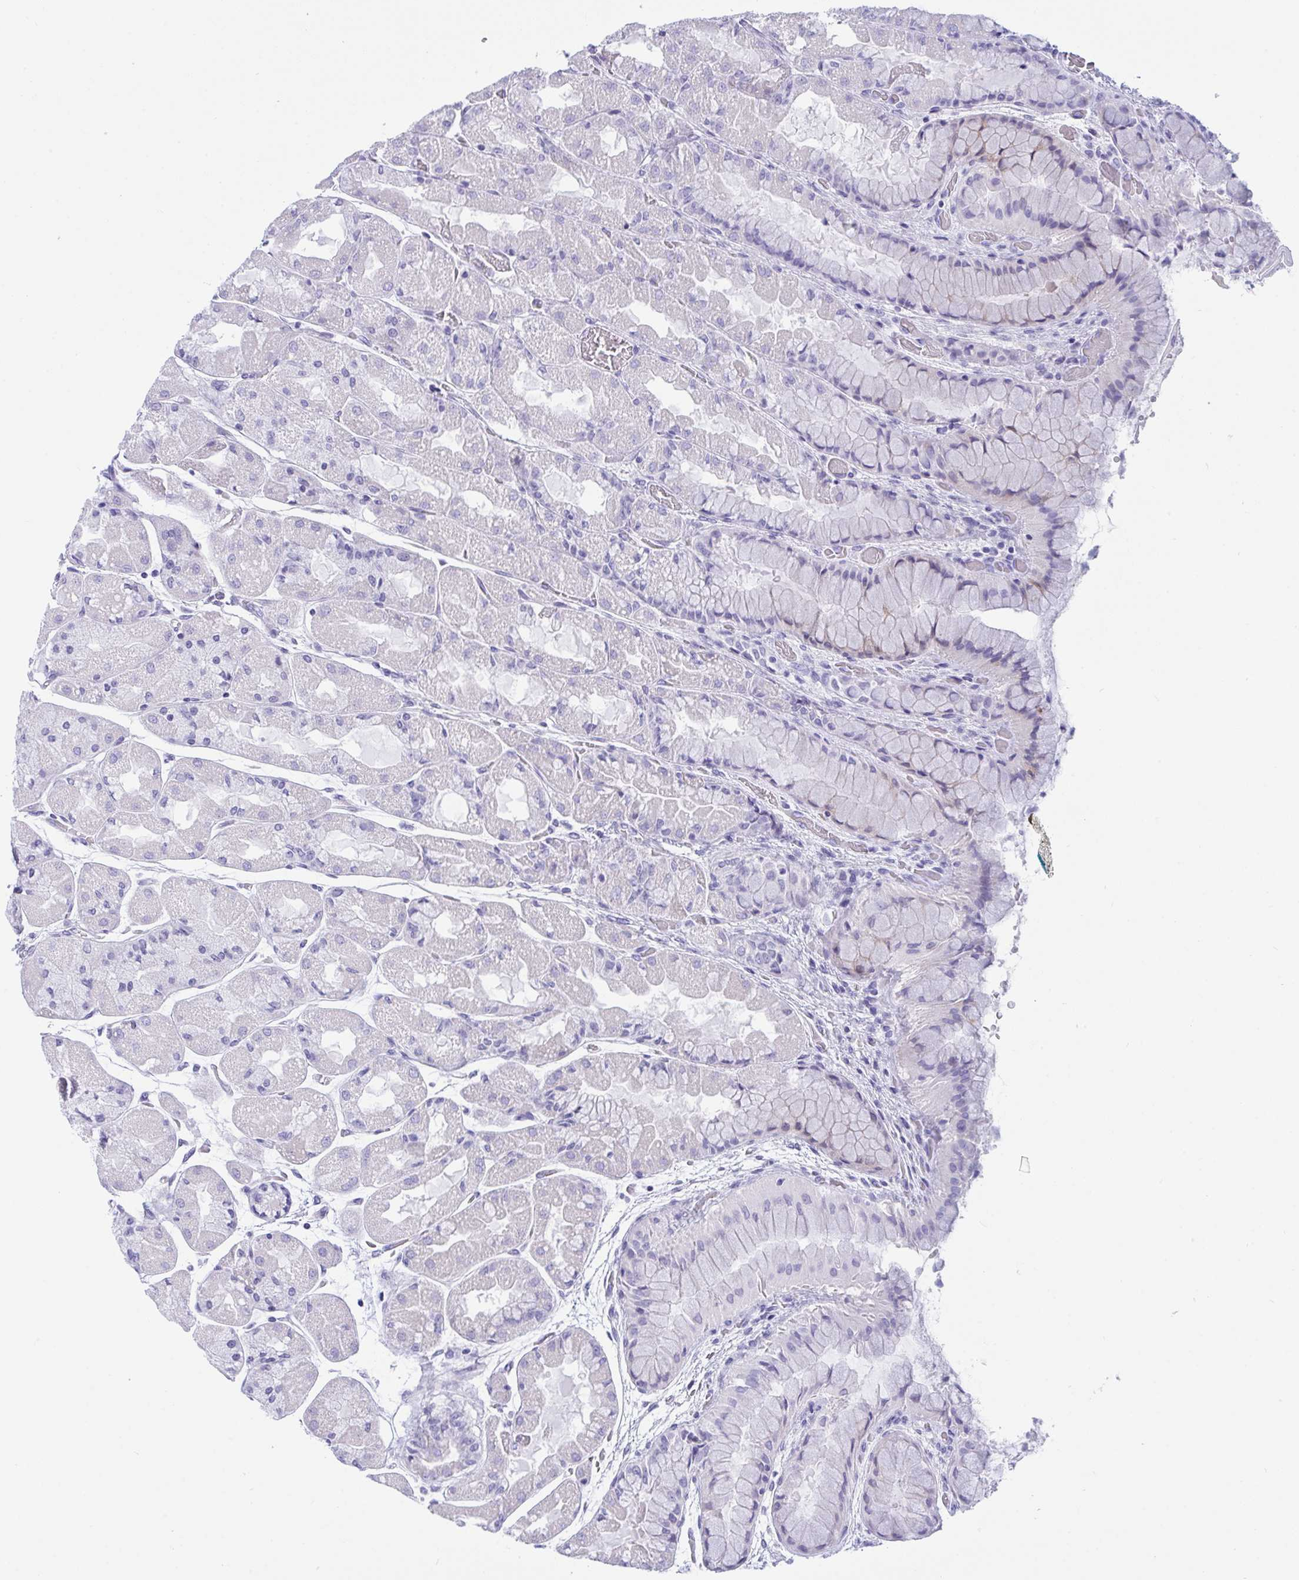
{"staining": {"intensity": "negative", "quantity": "none", "location": "none"}, "tissue": "stomach", "cell_type": "Glandular cells", "image_type": "normal", "snomed": [{"axis": "morphology", "description": "Normal tissue, NOS"}, {"axis": "topography", "description": "Stomach"}], "caption": "Human stomach stained for a protein using immunohistochemistry displays no positivity in glandular cells.", "gene": "OXLD1", "patient": {"sex": "female", "age": 61}}